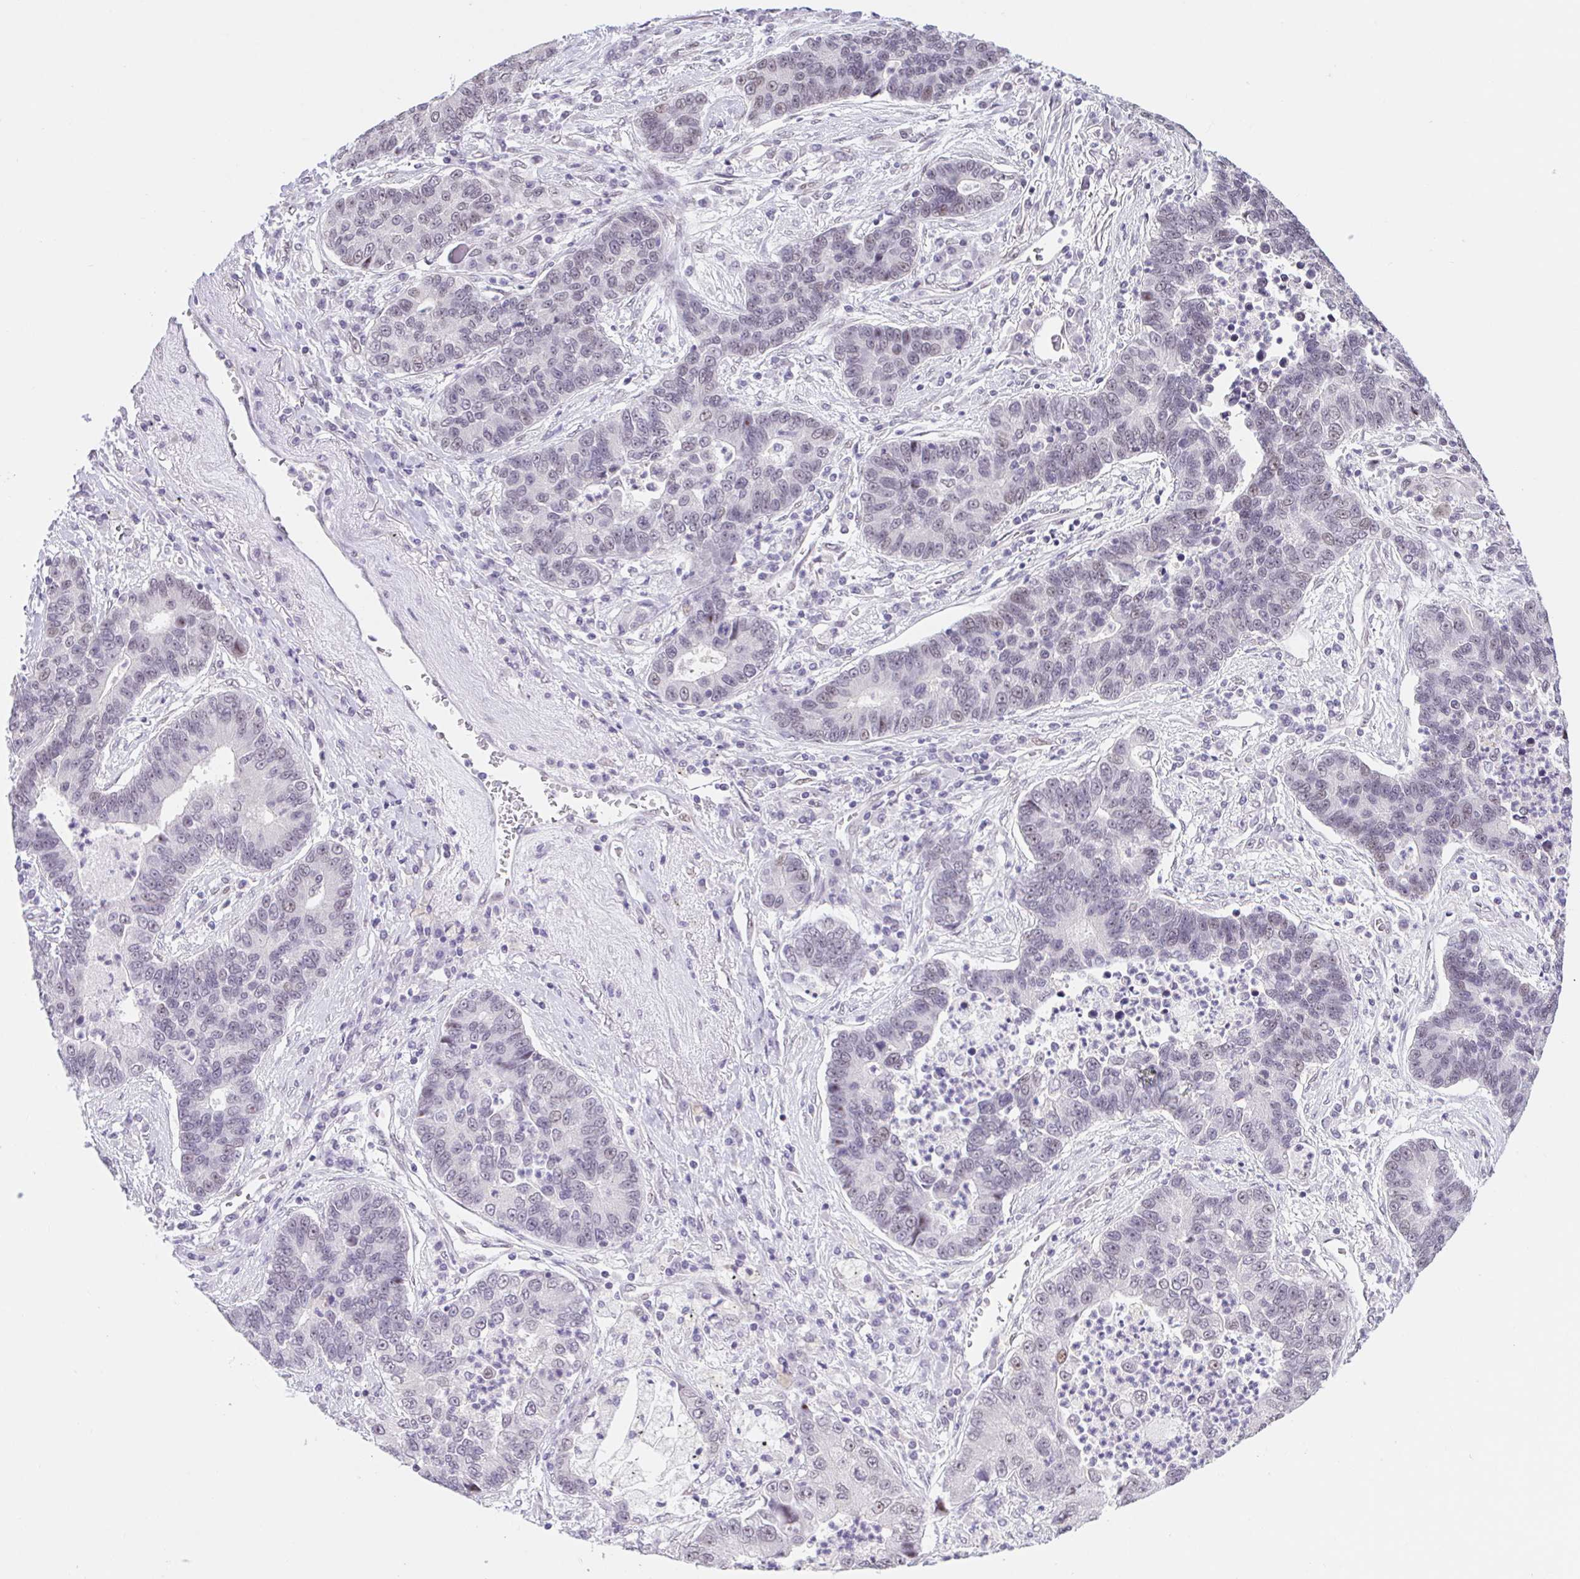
{"staining": {"intensity": "weak", "quantity": "<25%", "location": "nuclear"}, "tissue": "lung cancer", "cell_type": "Tumor cells", "image_type": "cancer", "snomed": [{"axis": "morphology", "description": "Adenocarcinoma, NOS"}, {"axis": "topography", "description": "Lung"}], "caption": "Immunohistochemical staining of lung cancer (adenocarcinoma) displays no significant expression in tumor cells. Nuclei are stained in blue.", "gene": "CAND1", "patient": {"sex": "female", "age": 57}}